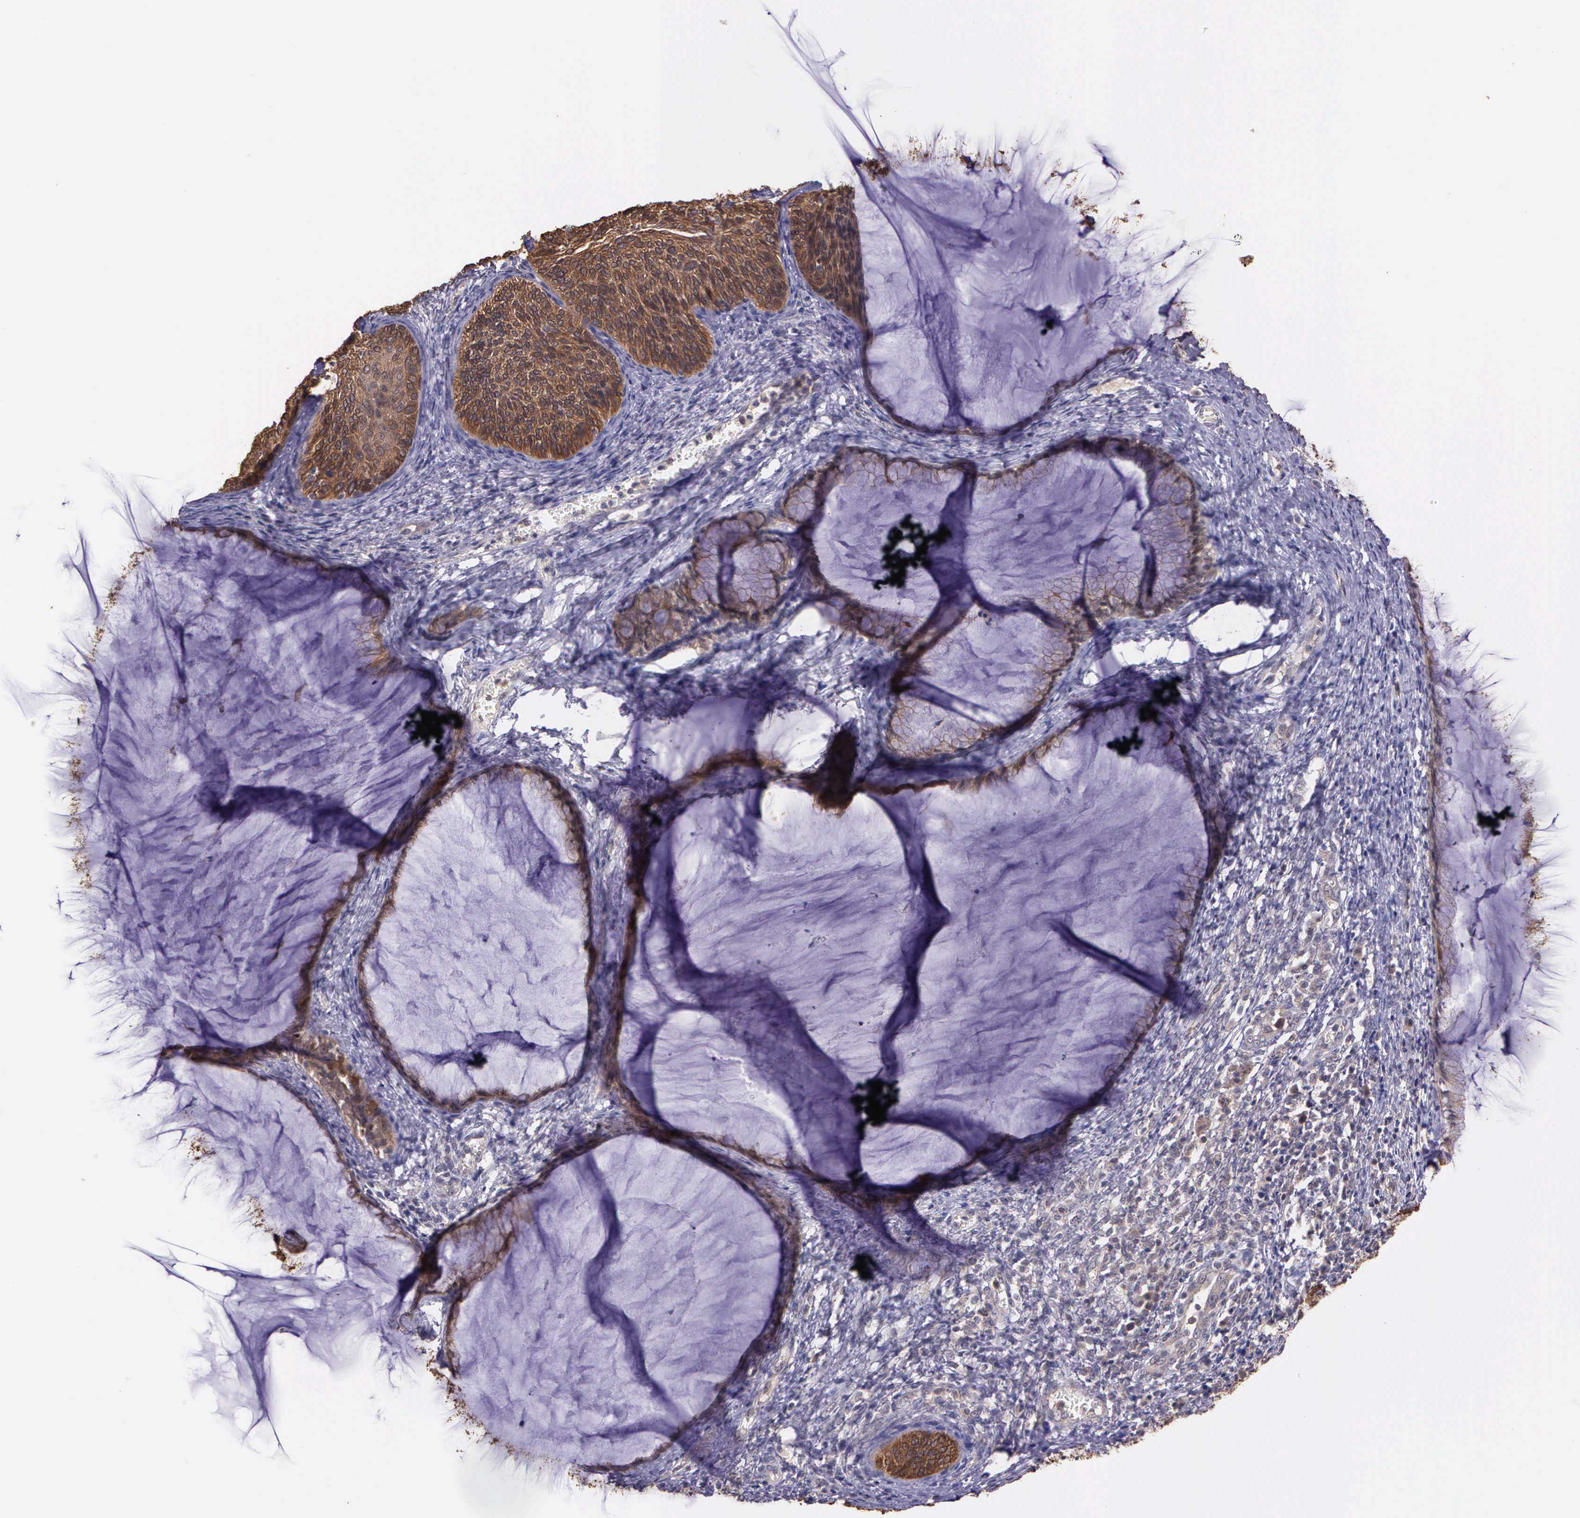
{"staining": {"intensity": "moderate", "quantity": ">75%", "location": "cytoplasmic/membranous"}, "tissue": "cervical cancer", "cell_type": "Tumor cells", "image_type": "cancer", "snomed": [{"axis": "morphology", "description": "Squamous cell carcinoma, NOS"}, {"axis": "topography", "description": "Cervix"}], "caption": "Protein staining of cervical cancer tissue displays moderate cytoplasmic/membranous expression in approximately >75% of tumor cells.", "gene": "IGBP1", "patient": {"sex": "female", "age": 36}}